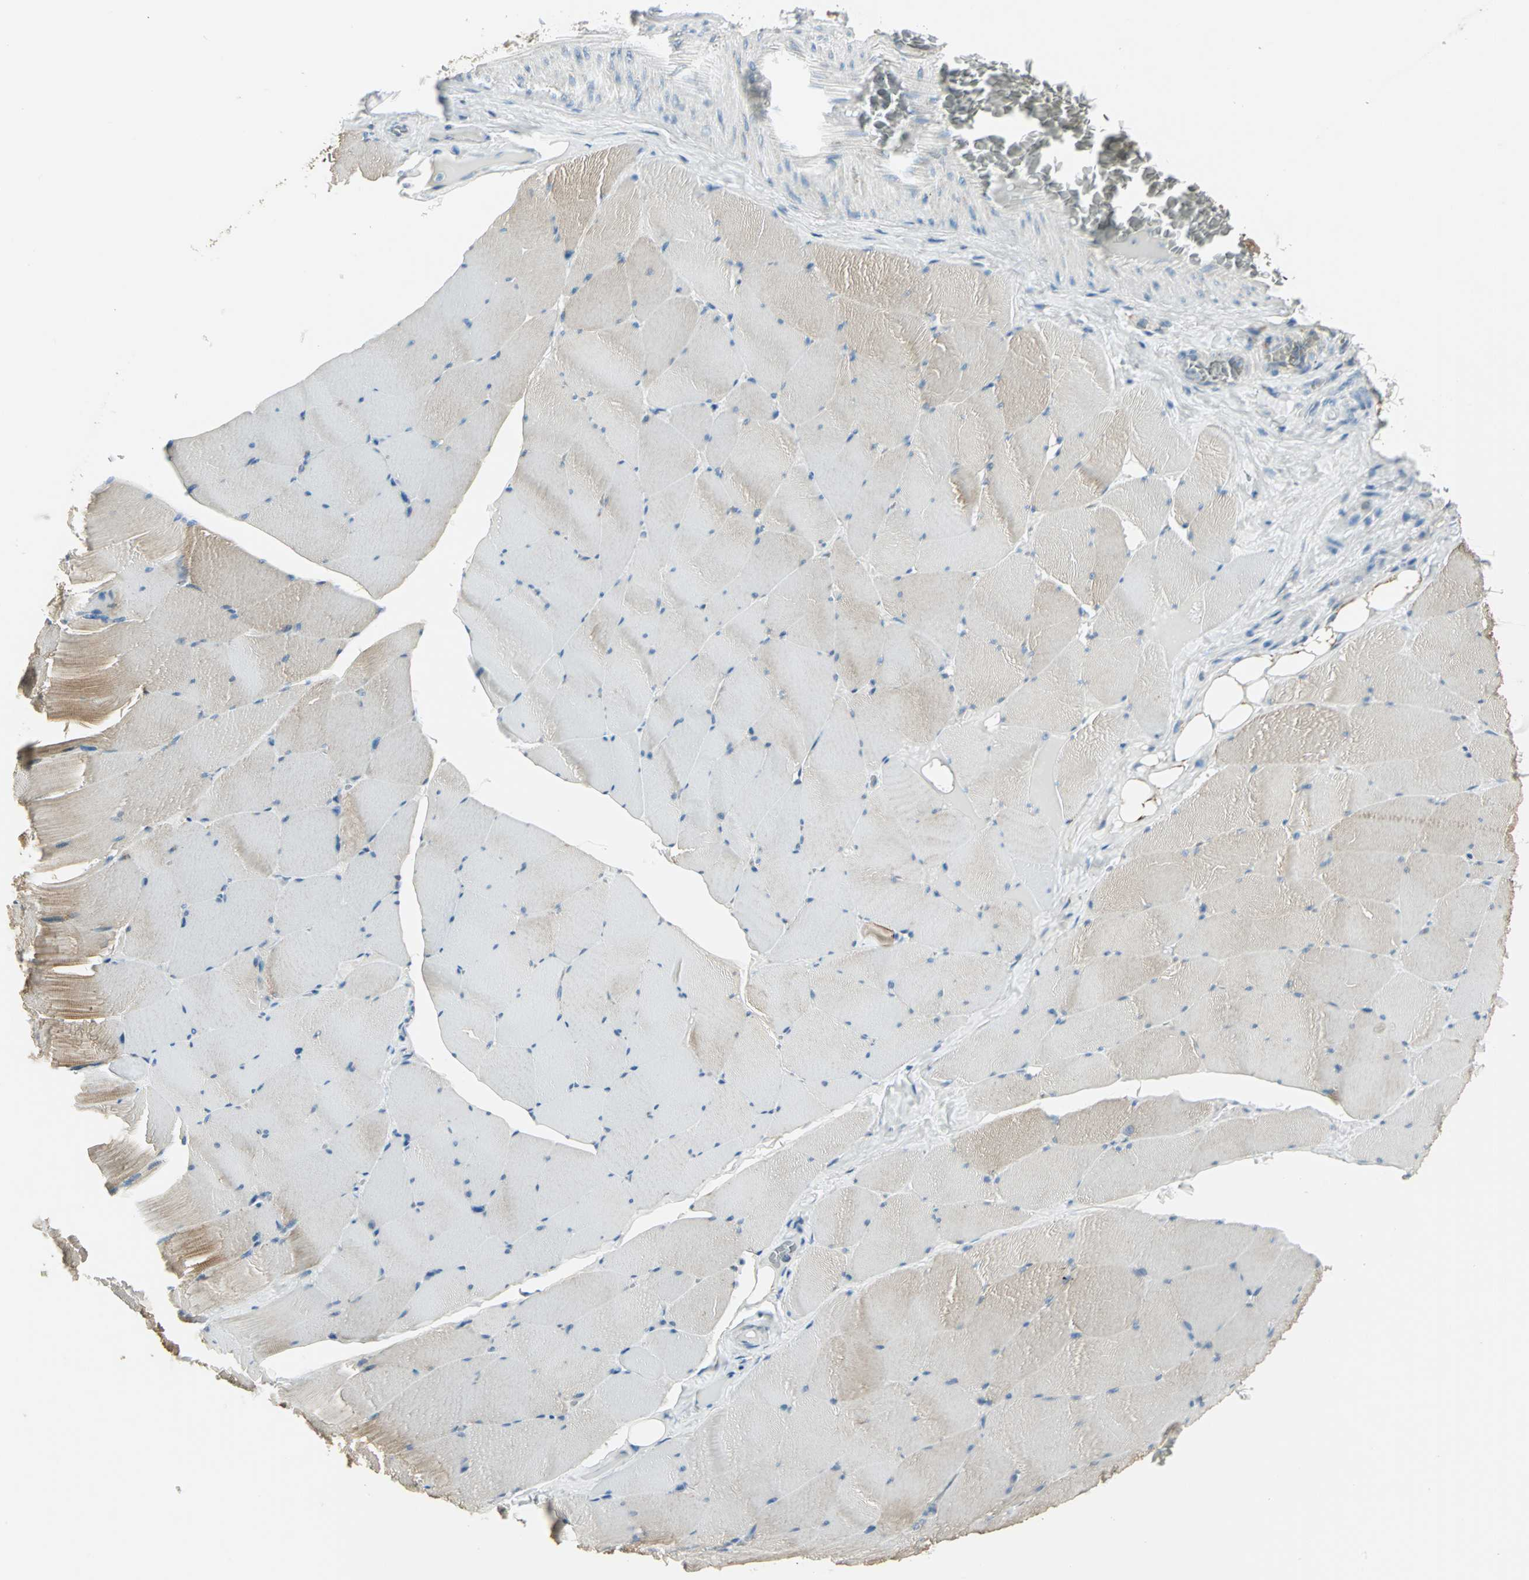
{"staining": {"intensity": "moderate", "quantity": ">75%", "location": "cytoplasmic/membranous"}, "tissue": "skeletal muscle", "cell_type": "Myocytes", "image_type": "normal", "snomed": [{"axis": "morphology", "description": "Normal tissue, NOS"}, {"axis": "topography", "description": "Skeletal muscle"}], "caption": "This is an image of IHC staining of unremarkable skeletal muscle, which shows moderate staining in the cytoplasmic/membranous of myocytes.", "gene": "ACADM", "patient": {"sex": "male", "age": 62}}